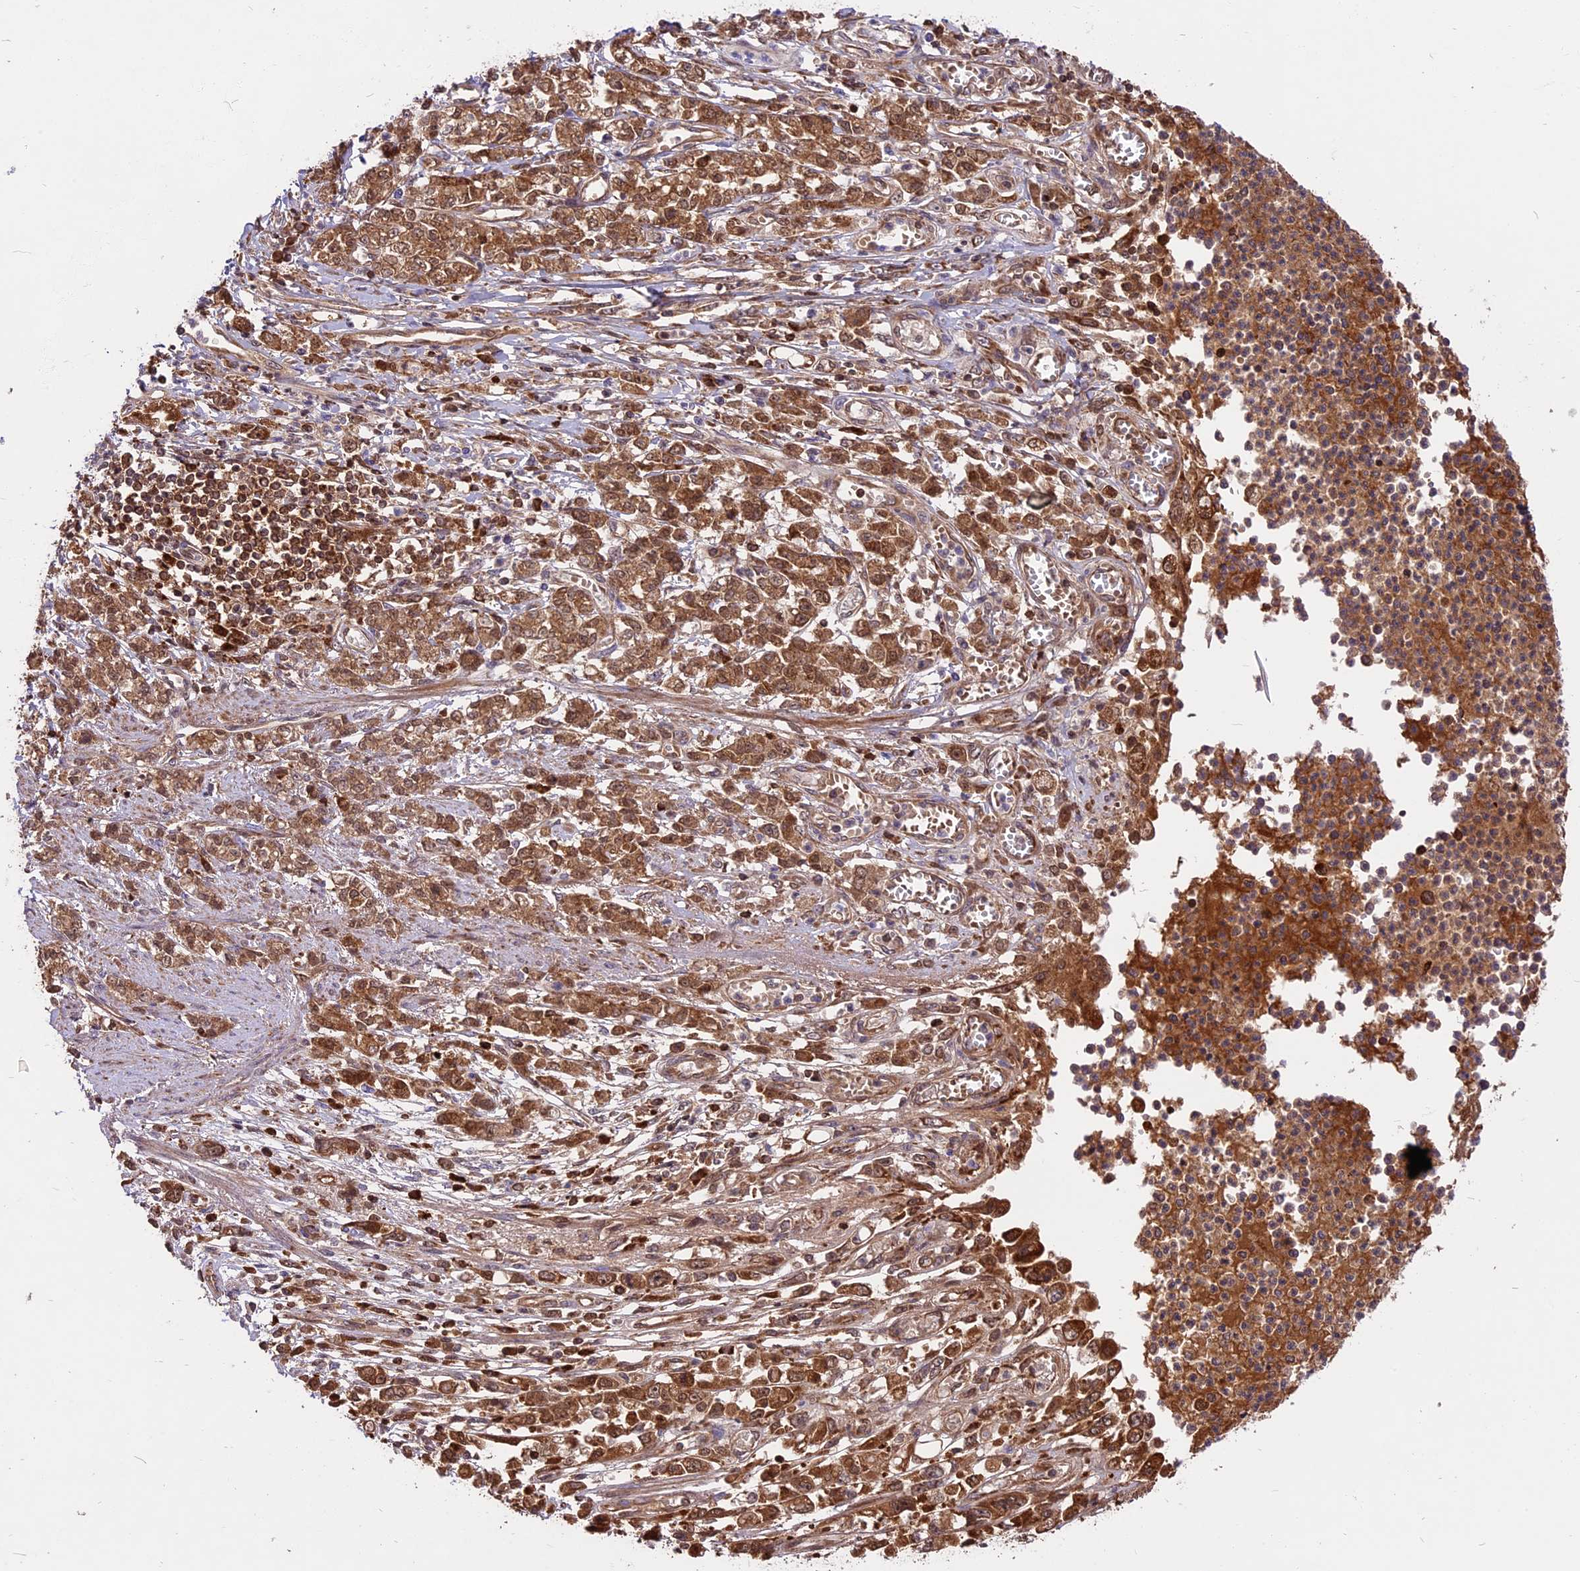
{"staining": {"intensity": "moderate", "quantity": ">75%", "location": "cytoplasmic/membranous"}, "tissue": "stomach cancer", "cell_type": "Tumor cells", "image_type": "cancer", "snomed": [{"axis": "morphology", "description": "Adenocarcinoma, NOS"}, {"axis": "topography", "description": "Stomach"}], "caption": "Moderate cytoplasmic/membranous positivity for a protein is appreciated in about >75% of tumor cells of stomach cancer (adenocarcinoma) using immunohistochemistry (IHC).", "gene": "COX17", "patient": {"sex": "female", "age": 76}}